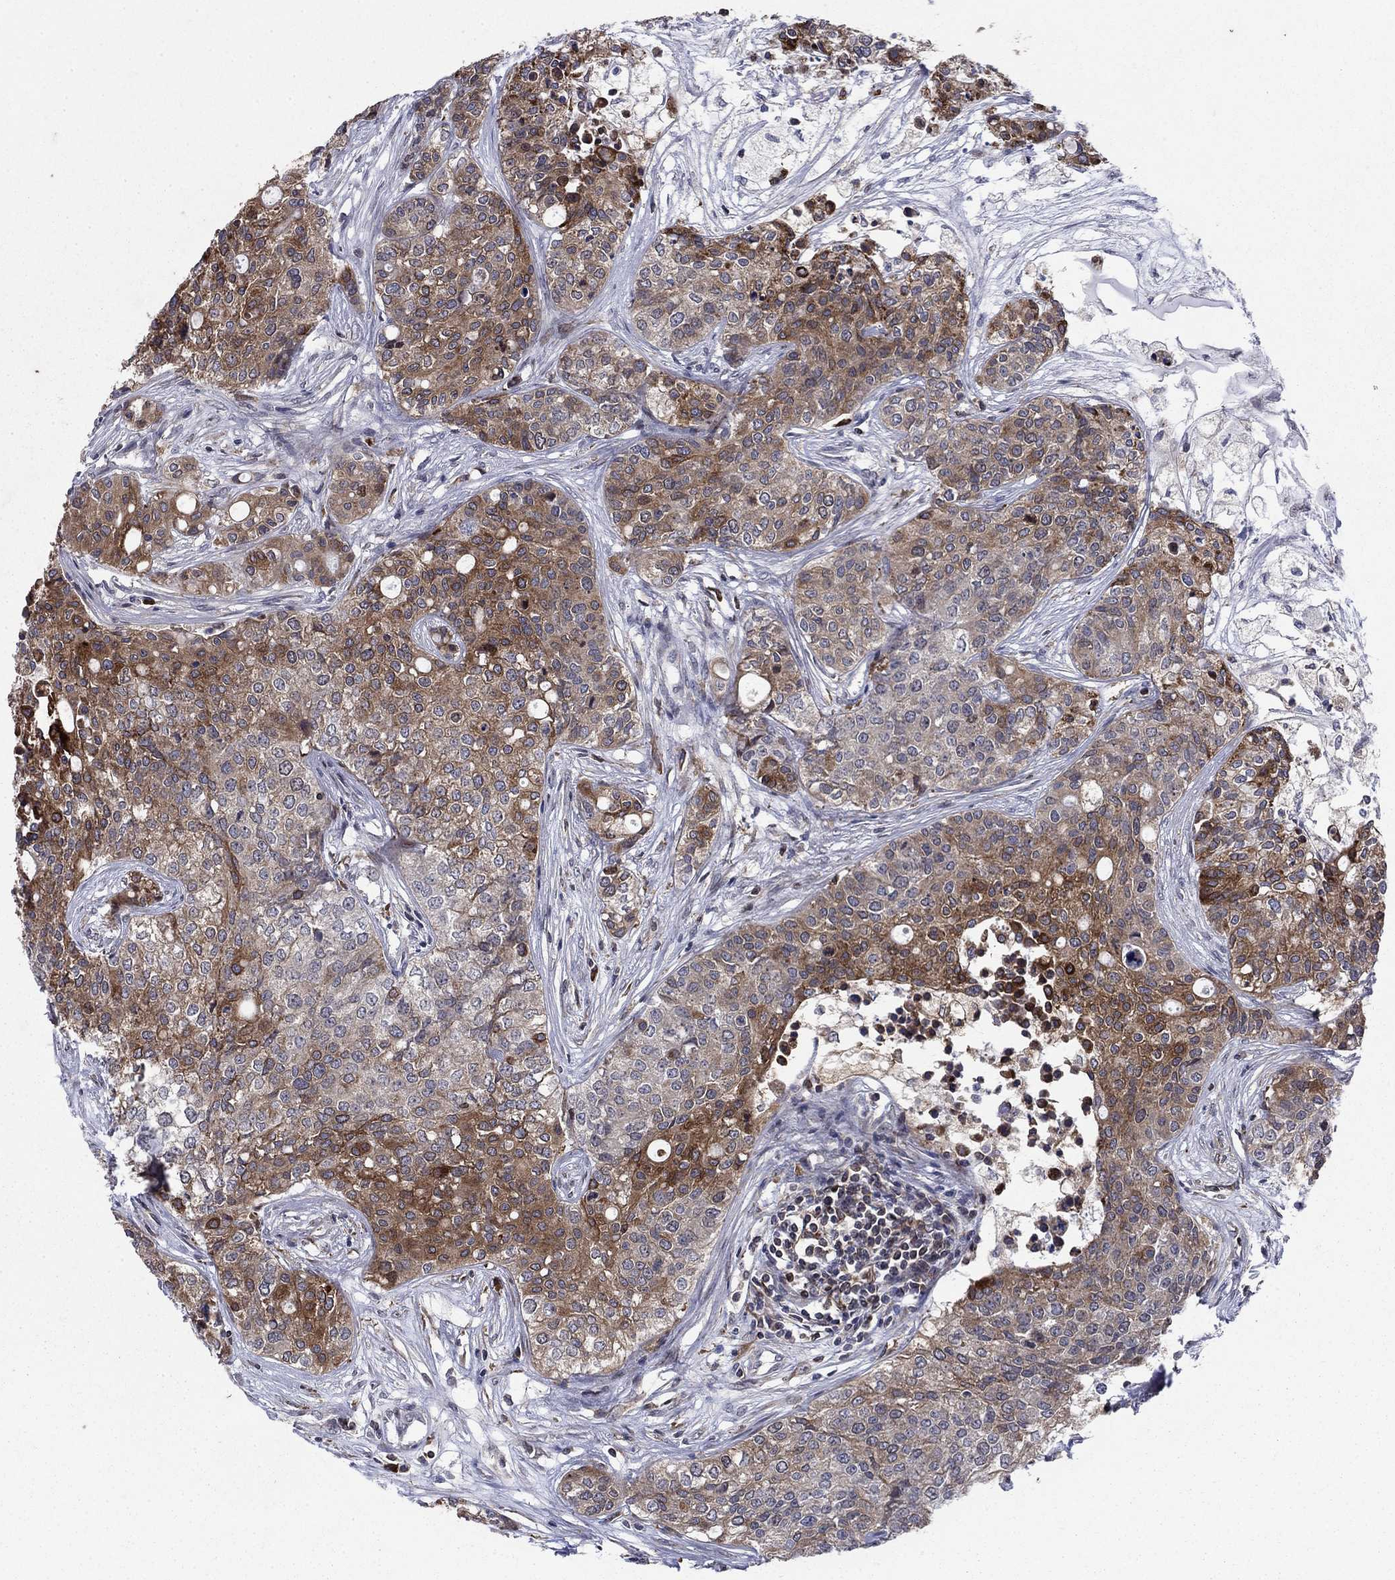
{"staining": {"intensity": "strong", "quantity": "25%-75%", "location": "cytoplasmic/membranous"}, "tissue": "carcinoid", "cell_type": "Tumor cells", "image_type": "cancer", "snomed": [{"axis": "morphology", "description": "Carcinoid, malignant, NOS"}, {"axis": "topography", "description": "Colon"}], "caption": "IHC micrograph of neoplastic tissue: carcinoid stained using immunohistochemistry (IHC) demonstrates high levels of strong protein expression localized specifically in the cytoplasmic/membranous of tumor cells, appearing as a cytoplasmic/membranous brown color.", "gene": "DHRS7", "patient": {"sex": "male", "age": 81}}